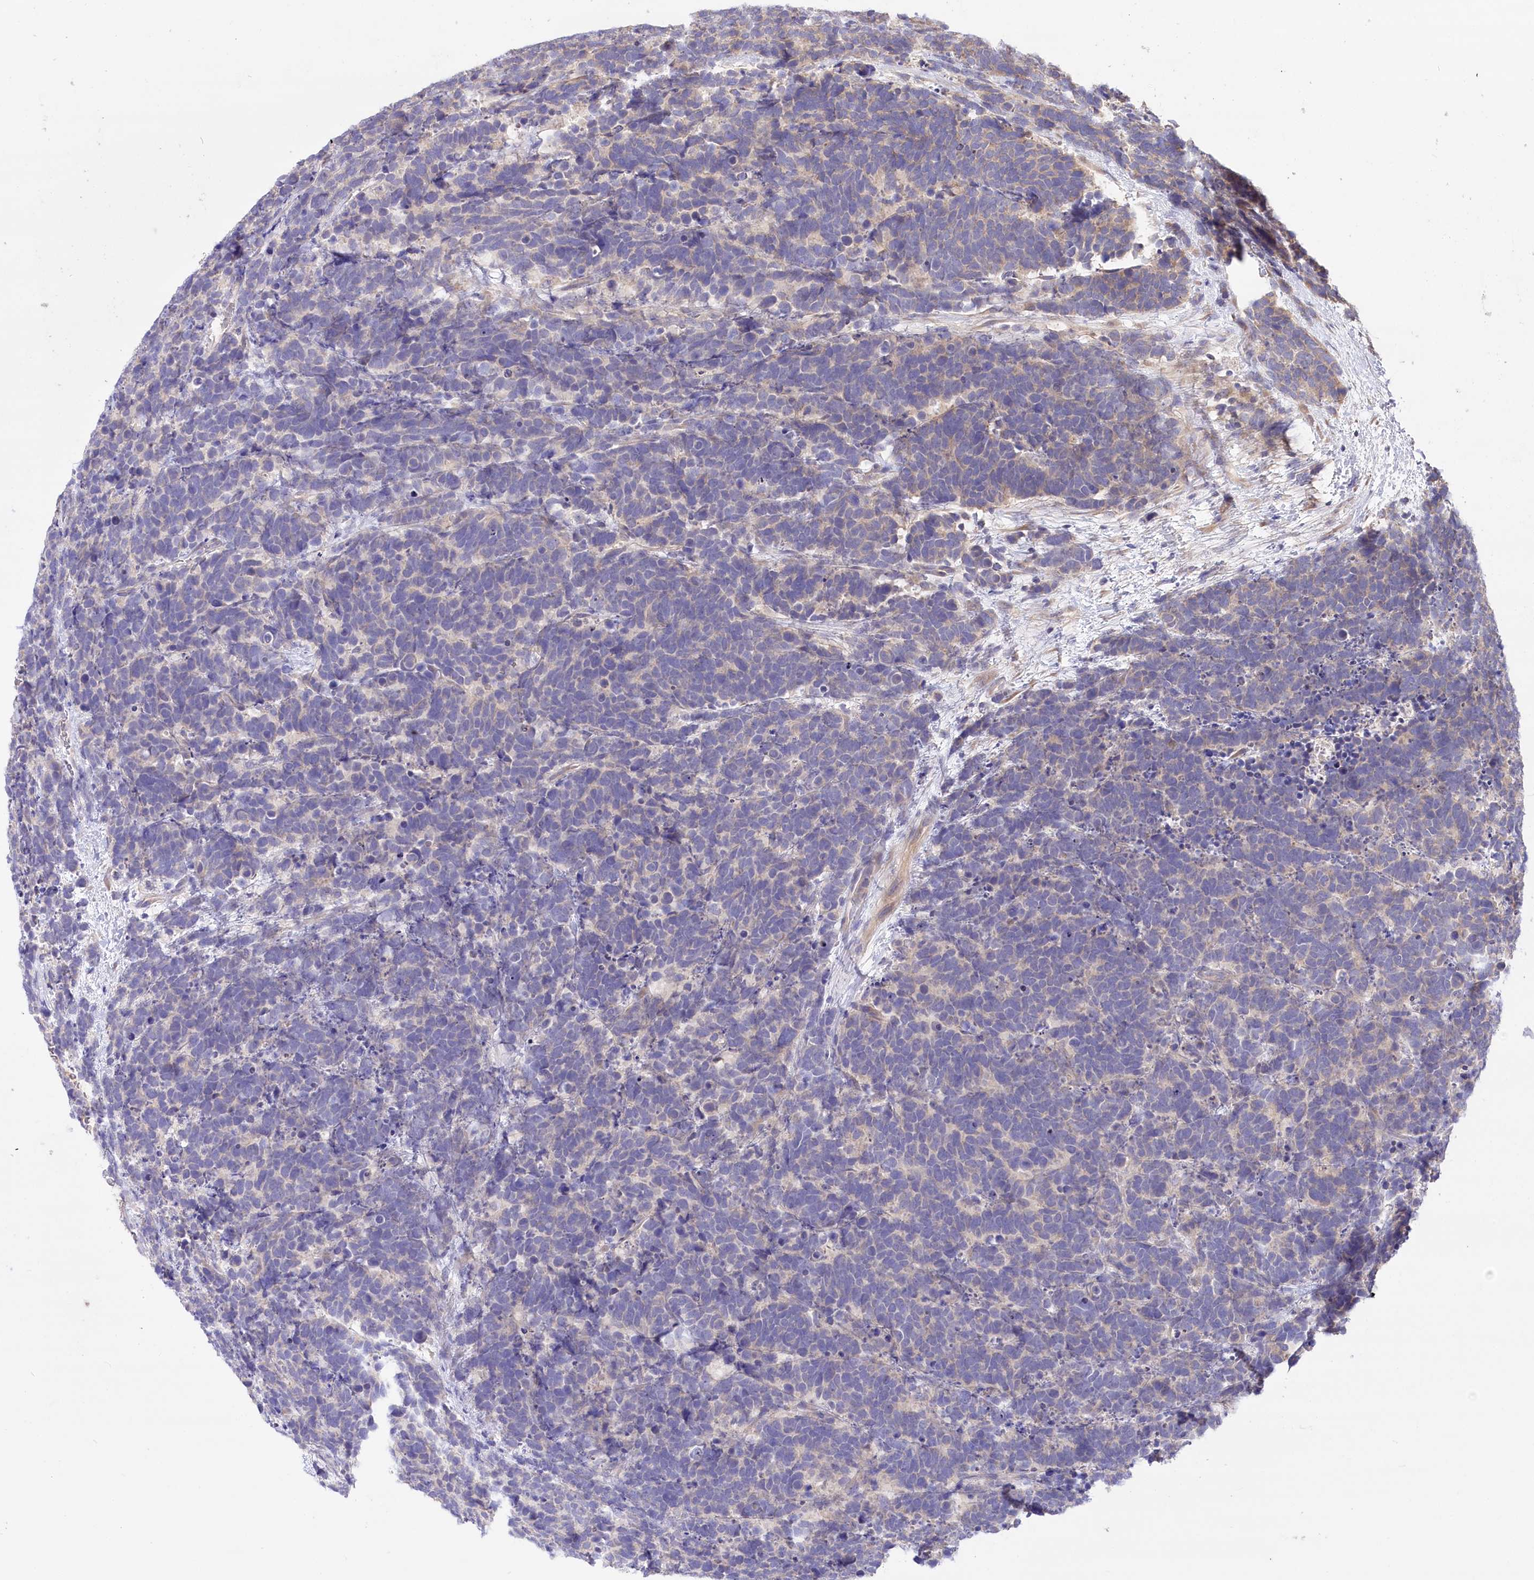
{"staining": {"intensity": "negative", "quantity": "none", "location": "none"}, "tissue": "carcinoid", "cell_type": "Tumor cells", "image_type": "cancer", "snomed": [{"axis": "morphology", "description": "Carcinoma, NOS"}, {"axis": "morphology", "description": "Carcinoid, malignant, NOS"}, {"axis": "topography", "description": "Urinary bladder"}], "caption": "Immunohistochemical staining of carcinoid (malignant) displays no significant positivity in tumor cells. (DAB (3,3'-diaminobenzidine) immunohistochemistry visualized using brightfield microscopy, high magnification).", "gene": "PBLD", "patient": {"sex": "male", "age": 57}}